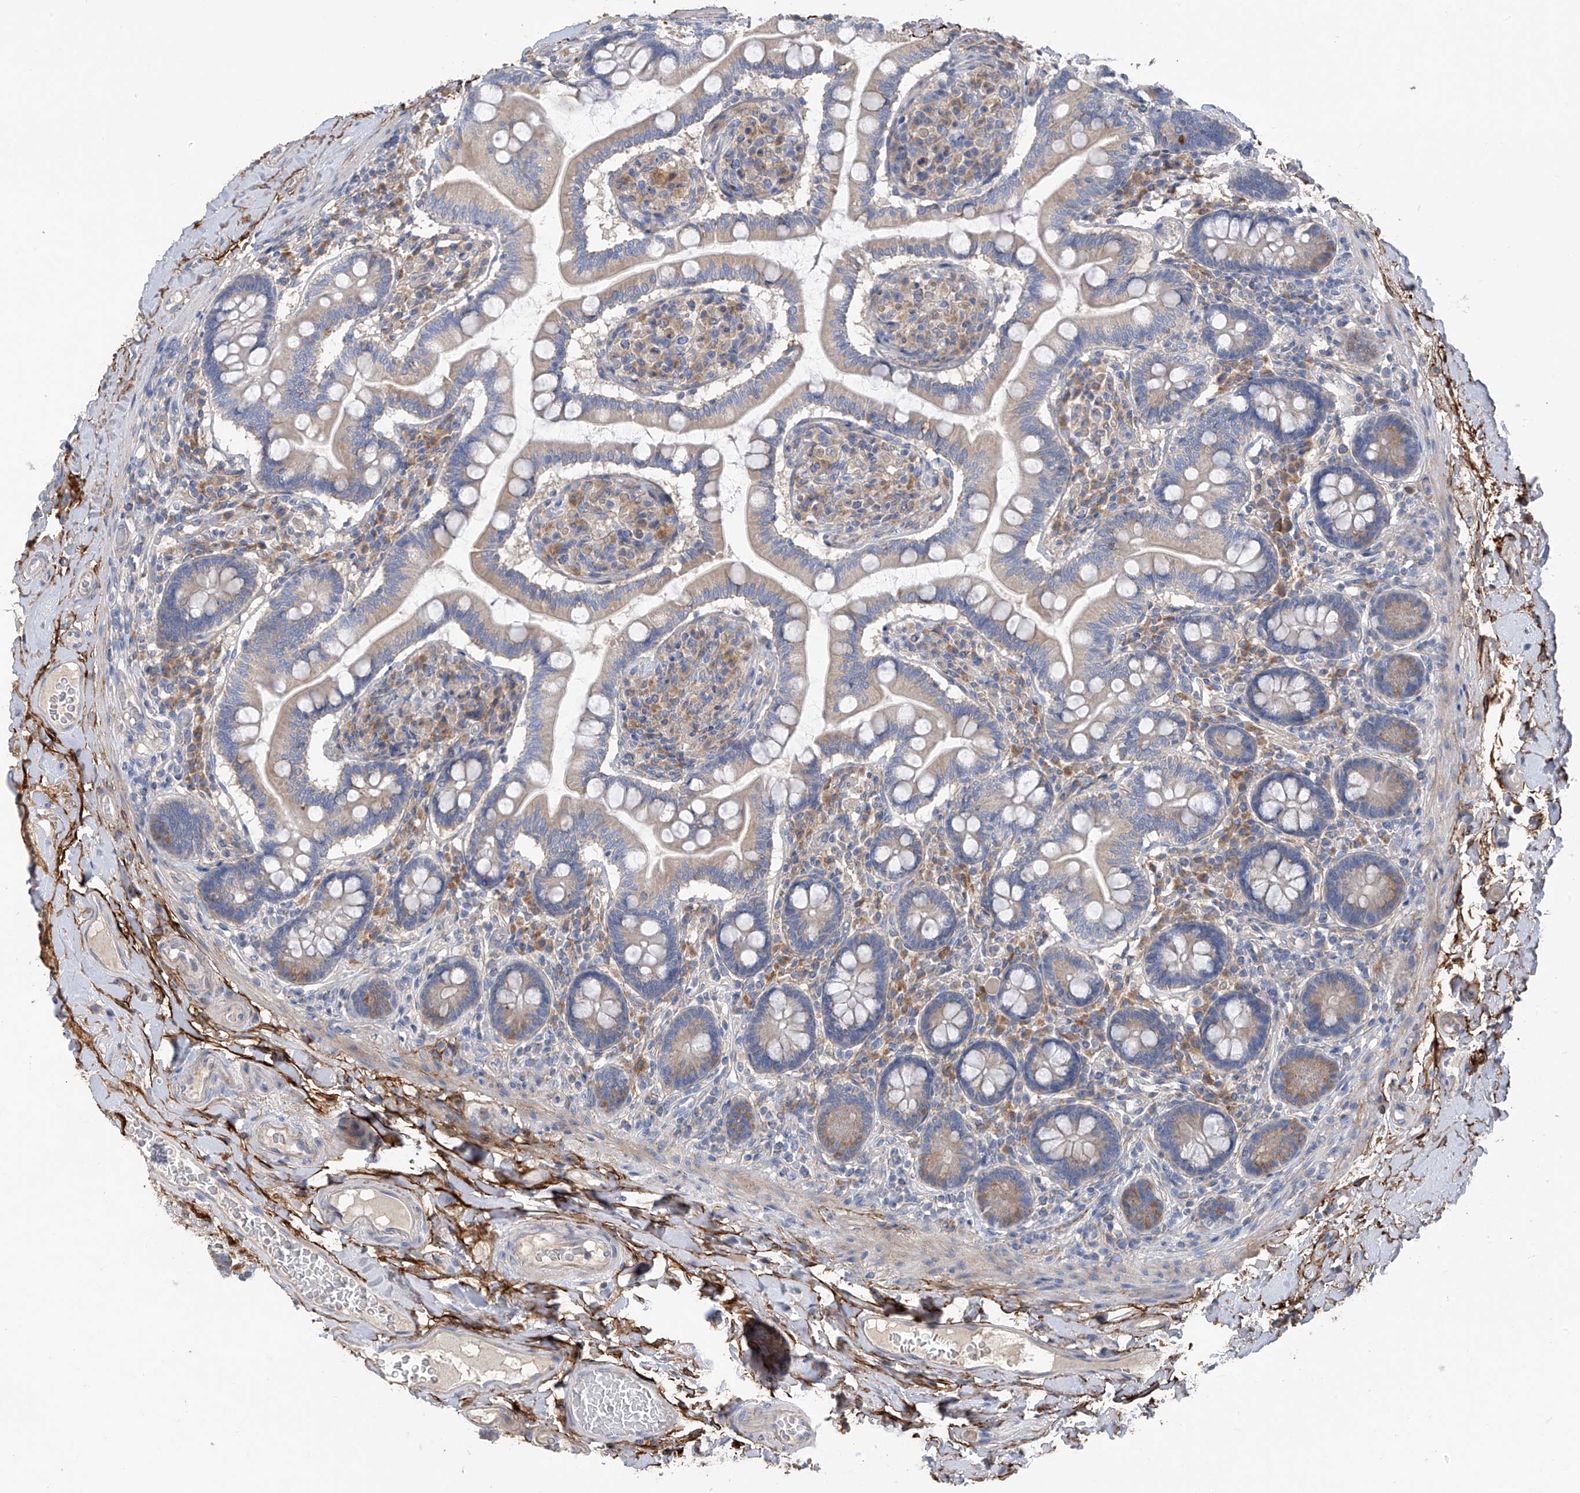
{"staining": {"intensity": "negative", "quantity": "none", "location": "none"}, "tissue": "small intestine", "cell_type": "Glandular cells", "image_type": "normal", "snomed": [{"axis": "morphology", "description": "Normal tissue, NOS"}, {"axis": "topography", "description": "Small intestine"}], "caption": "Unremarkable small intestine was stained to show a protein in brown. There is no significant expression in glandular cells. The staining was performed using DAB to visualize the protein expression in brown, while the nuclei were stained in blue with hematoxylin (Magnification: 20x).", "gene": "GALNTL6", "patient": {"sex": "female", "age": 64}}